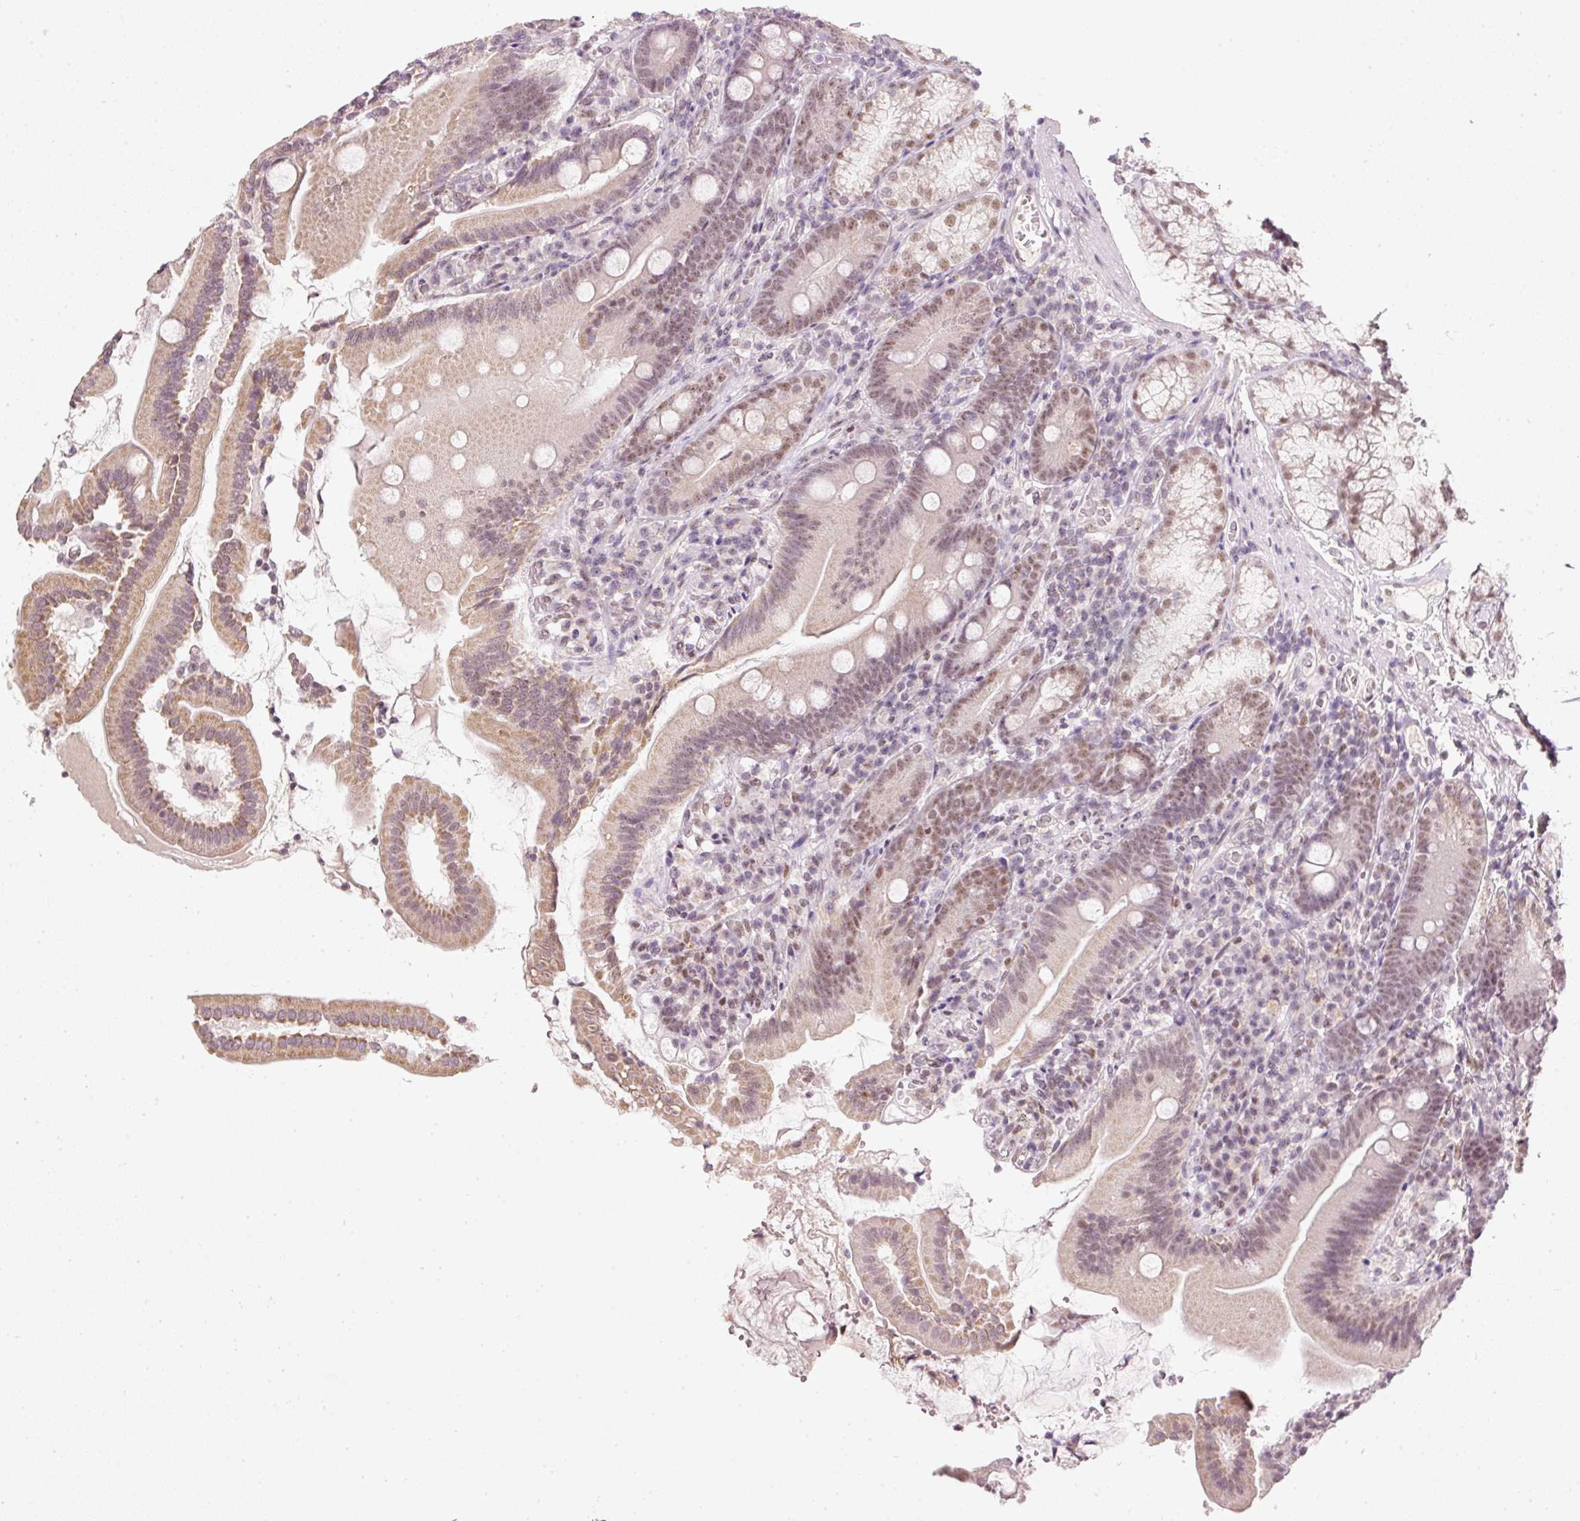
{"staining": {"intensity": "moderate", "quantity": "25%-75%", "location": "cytoplasmic/membranous"}, "tissue": "duodenum", "cell_type": "Glandular cells", "image_type": "normal", "snomed": [{"axis": "morphology", "description": "Normal tissue, NOS"}, {"axis": "topography", "description": "Duodenum"}], "caption": "Moderate cytoplasmic/membranous protein staining is present in about 25%-75% of glandular cells in duodenum. (brown staining indicates protein expression, while blue staining denotes nuclei).", "gene": "FSTL3", "patient": {"sex": "female", "age": 67}}